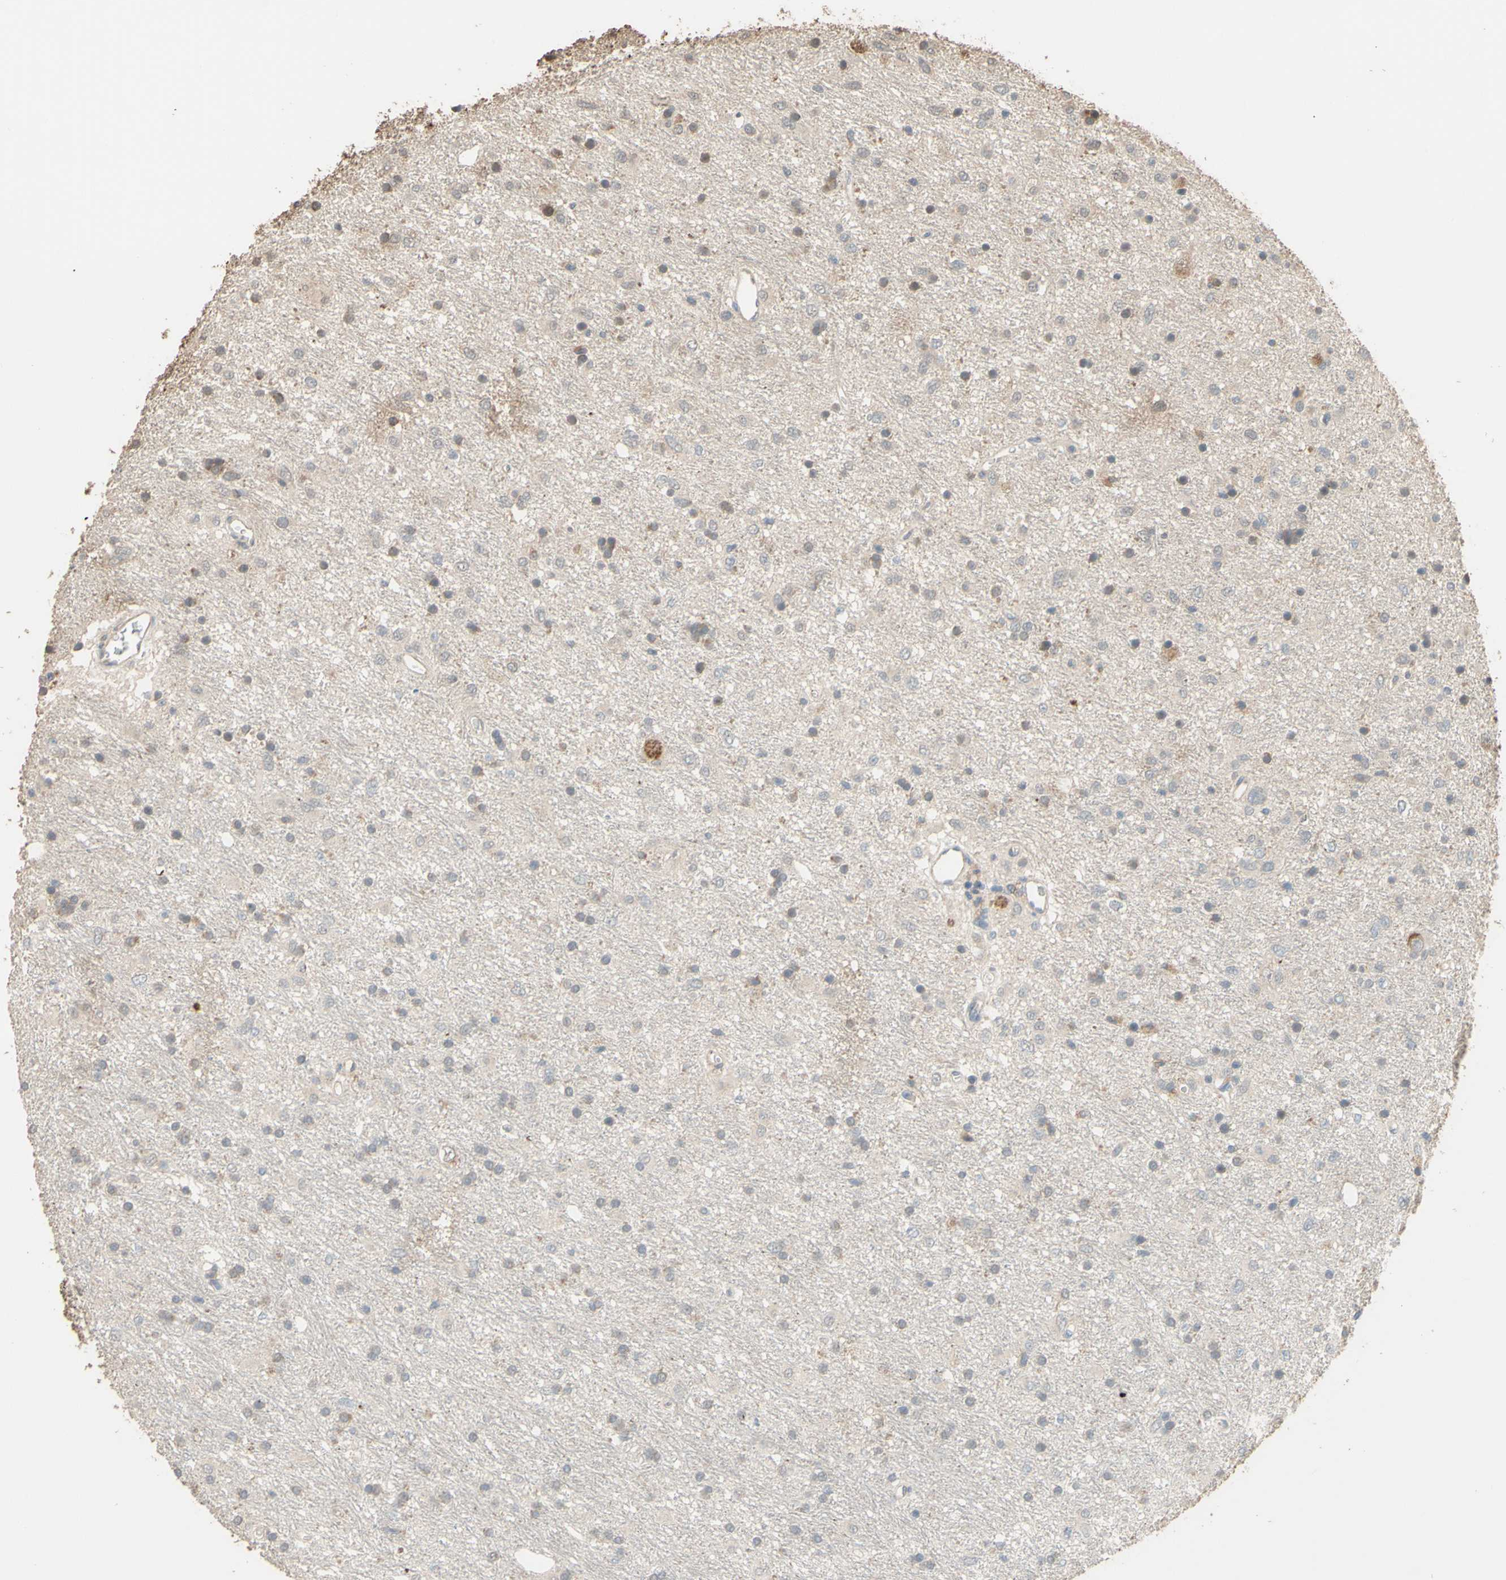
{"staining": {"intensity": "weak", "quantity": "<25%", "location": "cytoplasmic/membranous"}, "tissue": "glioma", "cell_type": "Tumor cells", "image_type": "cancer", "snomed": [{"axis": "morphology", "description": "Glioma, malignant, Low grade"}, {"axis": "topography", "description": "Brain"}], "caption": "IHC photomicrograph of human glioma stained for a protein (brown), which demonstrates no positivity in tumor cells. (Immunohistochemistry, brightfield microscopy, high magnification).", "gene": "SMIM19", "patient": {"sex": "male", "age": 77}}